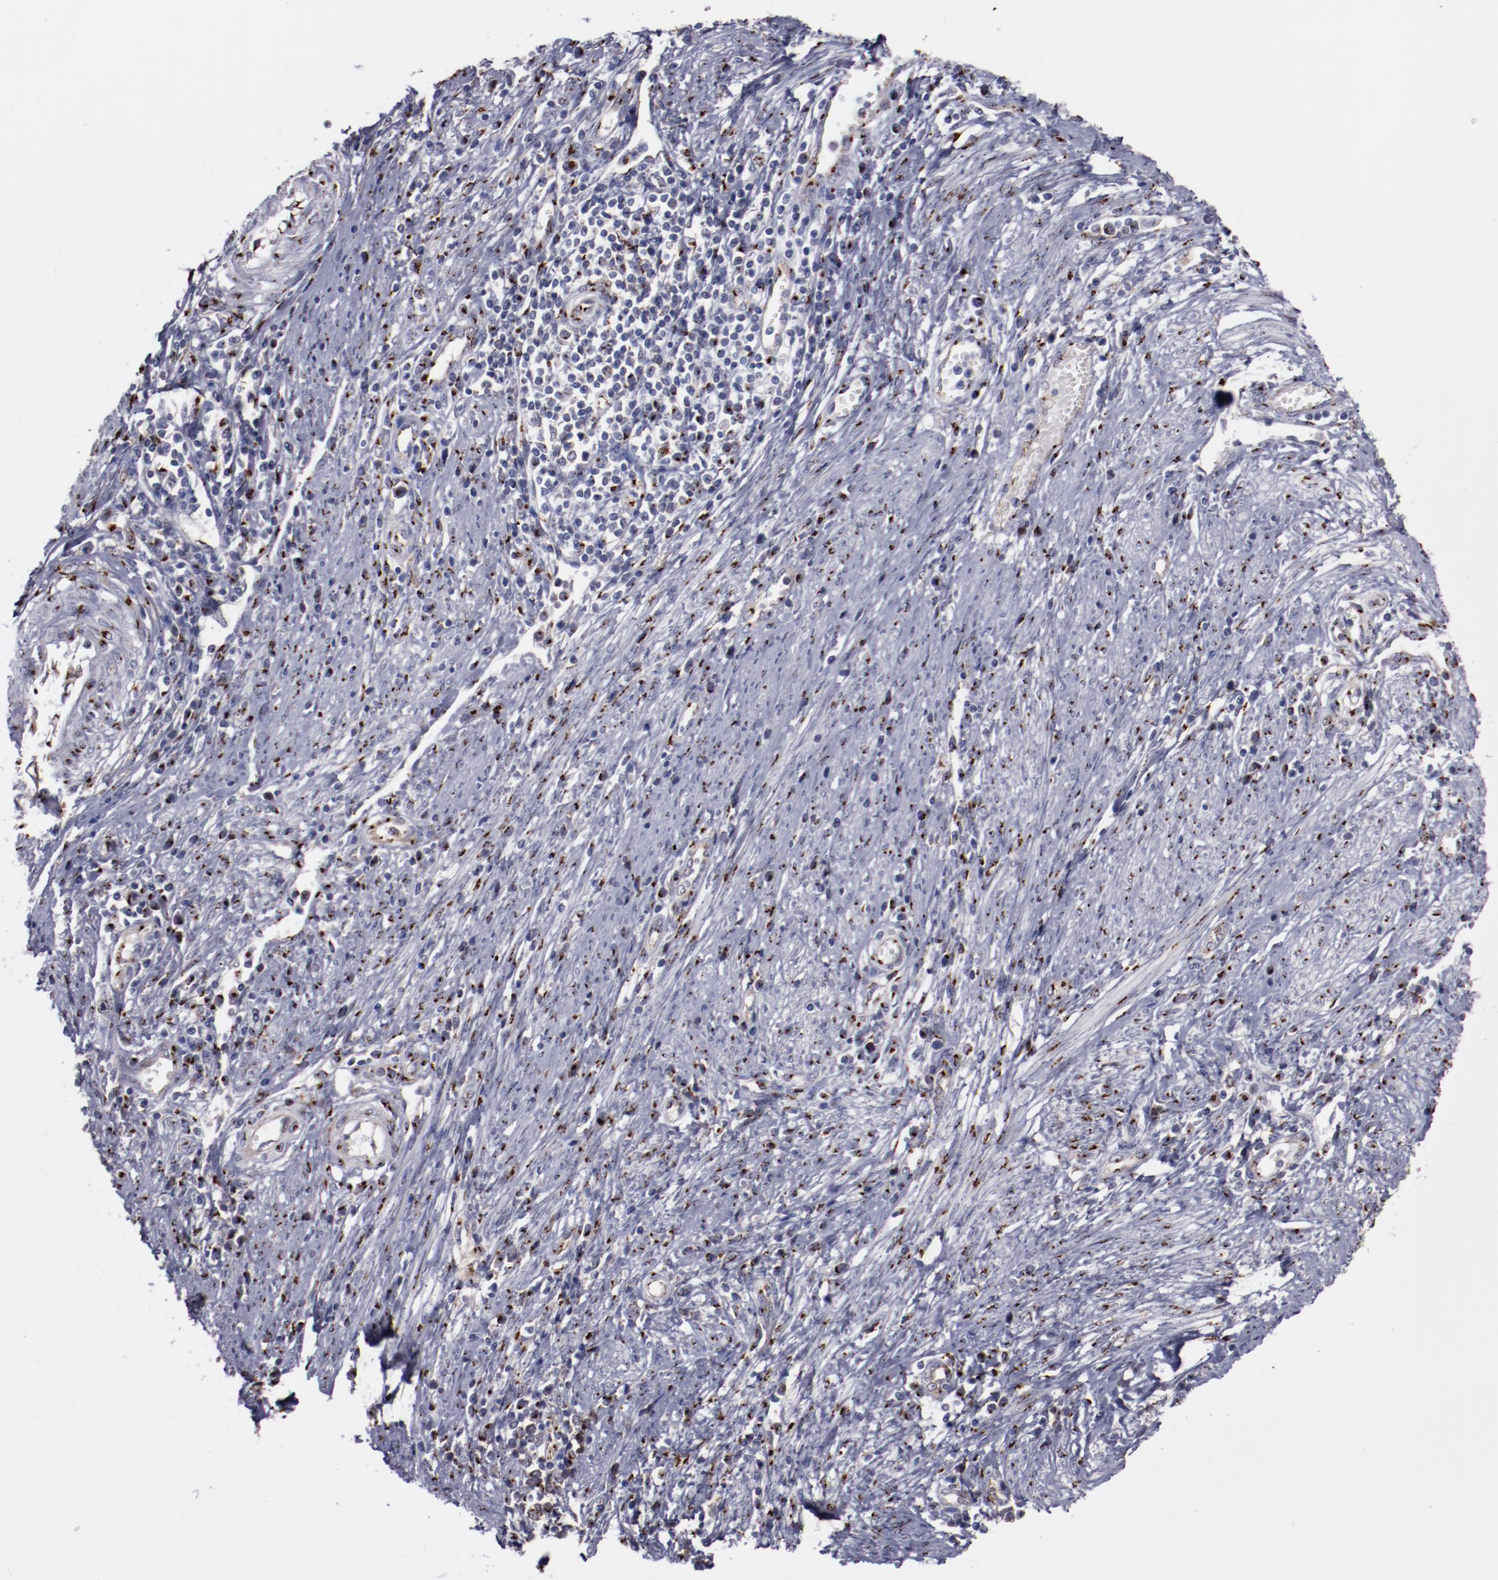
{"staining": {"intensity": "strong", "quantity": ">75%", "location": "cytoplasmic/membranous"}, "tissue": "cervical cancer", "cell_type": "Tumor cells", "image_type": "cancer", "snomed": [{"axis": "morphology", "description": "Adenocarcinoma, NOS"}, {"axis": "topography", "description": "Cervix"}], "caption": "Immunohistochemical staining of human cervical cancer reveals high levels of strong cytoplasmic/membranous protein positivity in approximately >75% of tumor cells.", "gene": "GOLIM4", "patient": {"sex": "female", "age": 36}}